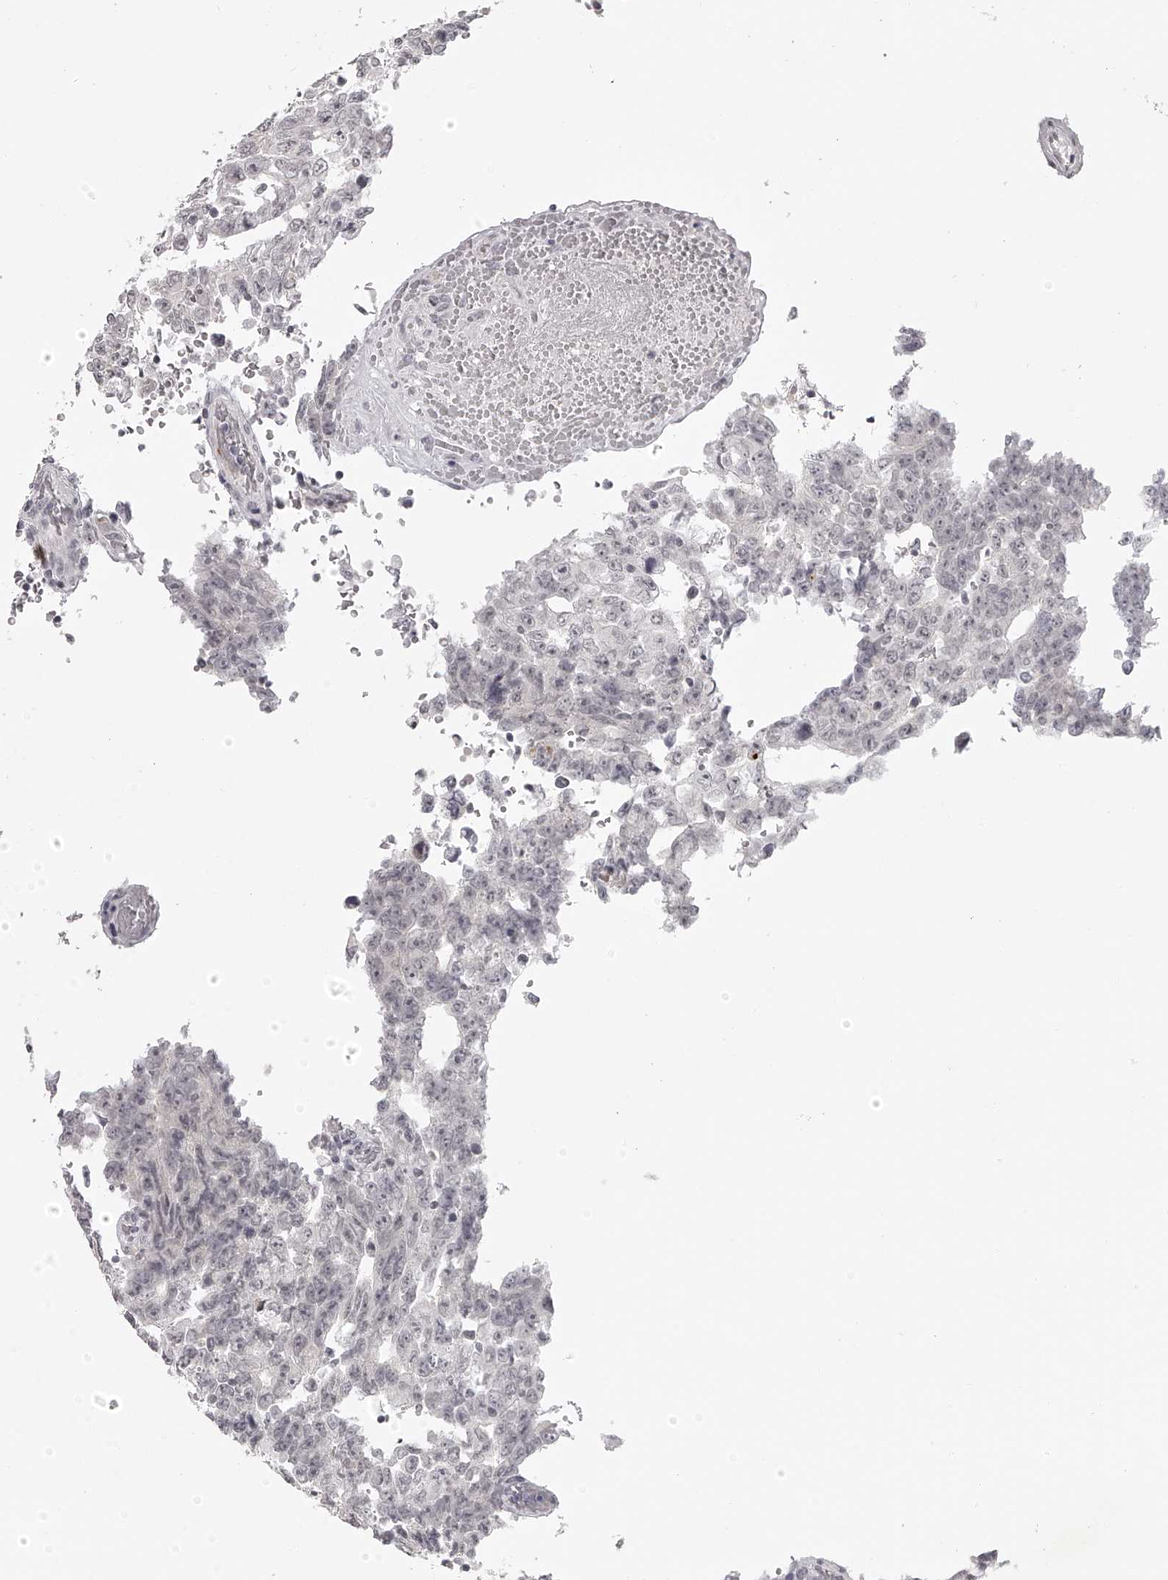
{"staining": {"intensity": "negative", "quantity": "none", "location": "none"}, "tissue": "testis cancer", "cell_type": "Tumor cells", "image_type": "cancer", "snomed": [{"axis": "morphology", "description": "Carcinoma, Embryonal, NOS"}, {"axis": "topography", "description": "Testis"}], "caption": "This is a micrograph of immunohistochemistry staining of testis cancer (embryonal carcinoma), which shows no positivity in tumor cells.", "gene": "RNF220", "patient": {"sex": "male", "age": 26}}